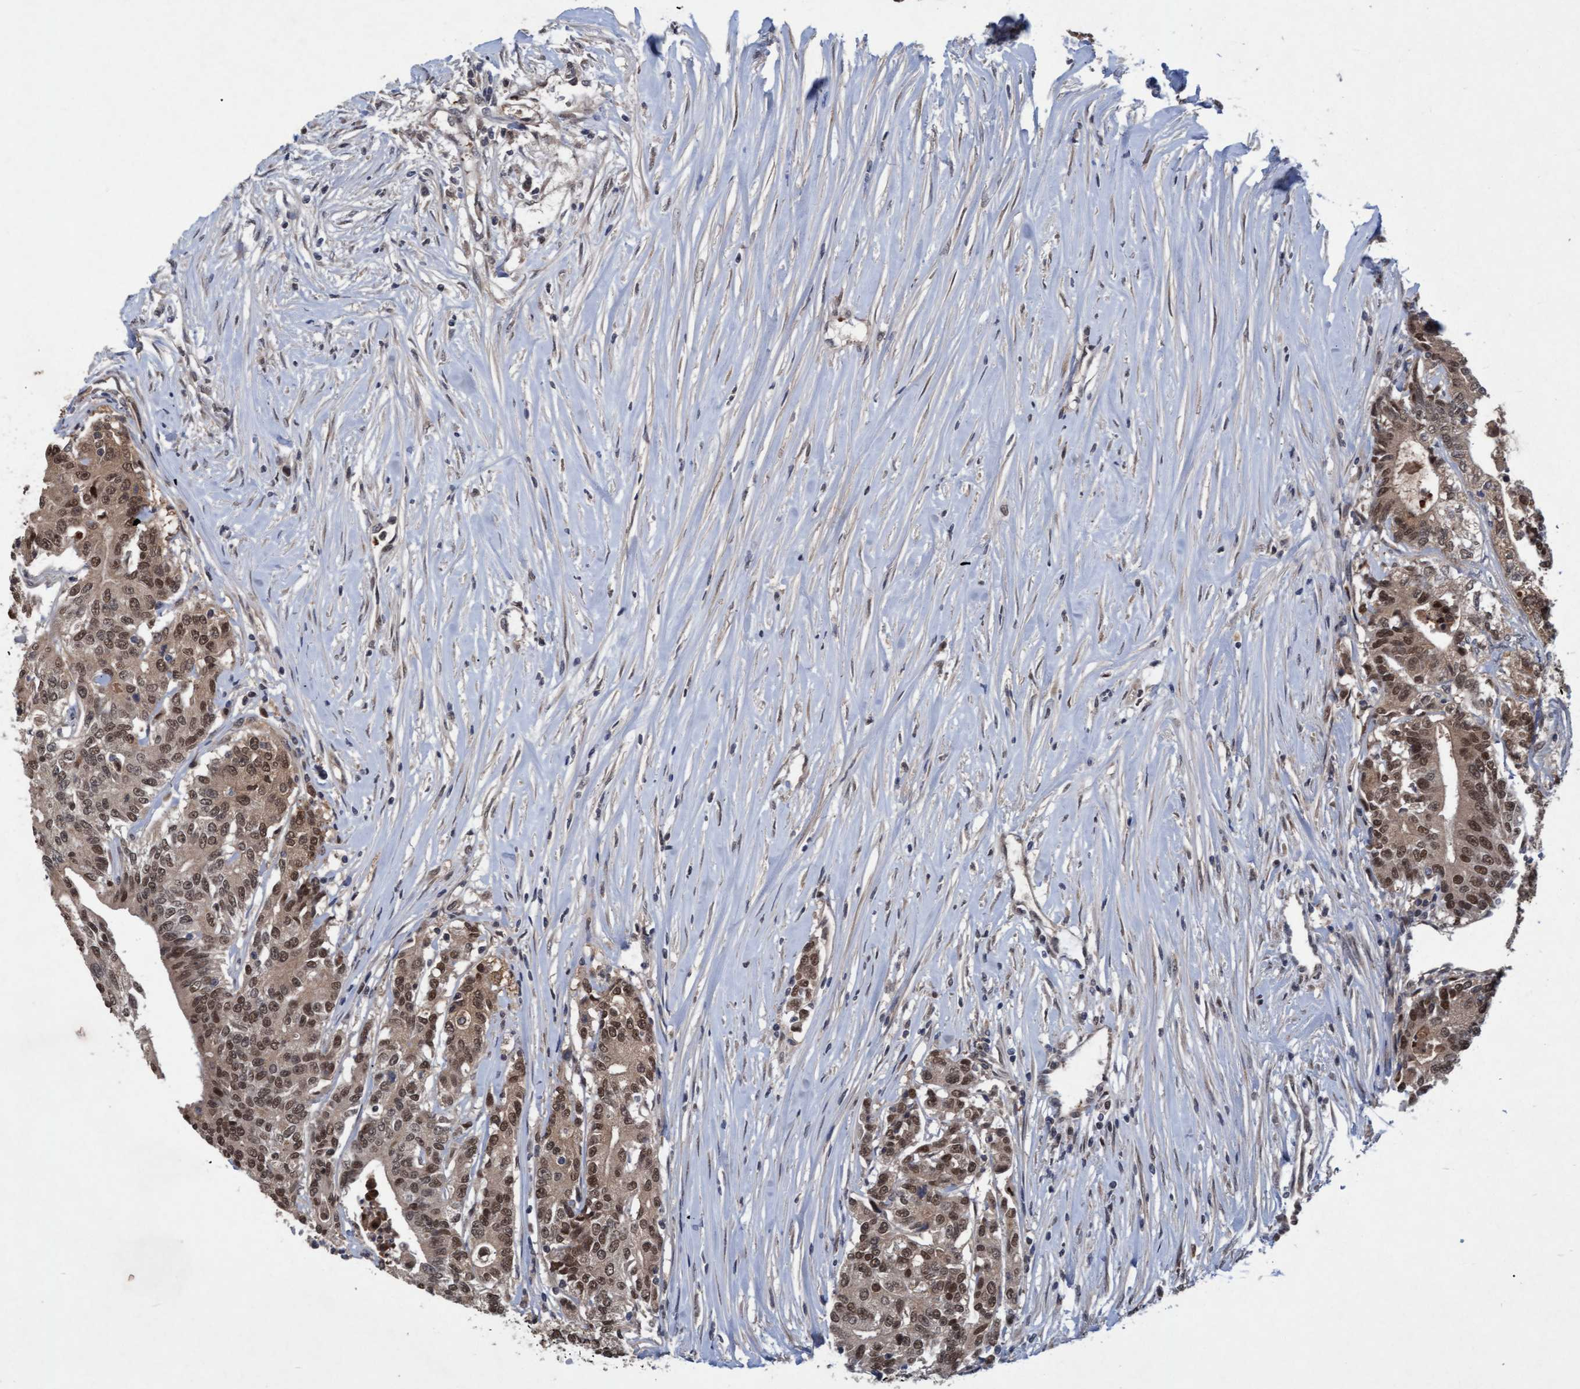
{"staining": {"intensity": "moderate", "quantity": ">75%", "location": "cytoplasmic/membranous,nuclear"}, "tissue": "colorectal cancer", "cell_type": "Tumor cells", "image_type": "cancer", "snomed": [{"axis": "morphology", "description": "Adenocarcinoma, NOS"}, {"axis": "topography", "description": "Colon"}], "caption": "Immunohistochemical staining of colorectal cancer (adenocarcinoma) displays medium levels of moderate cytoplasmic/membranous and nuclear positivity in approximately >75% of tumor cells.", "gene": "PSMB6", "patient": {"sex": "female", "age": 77}}